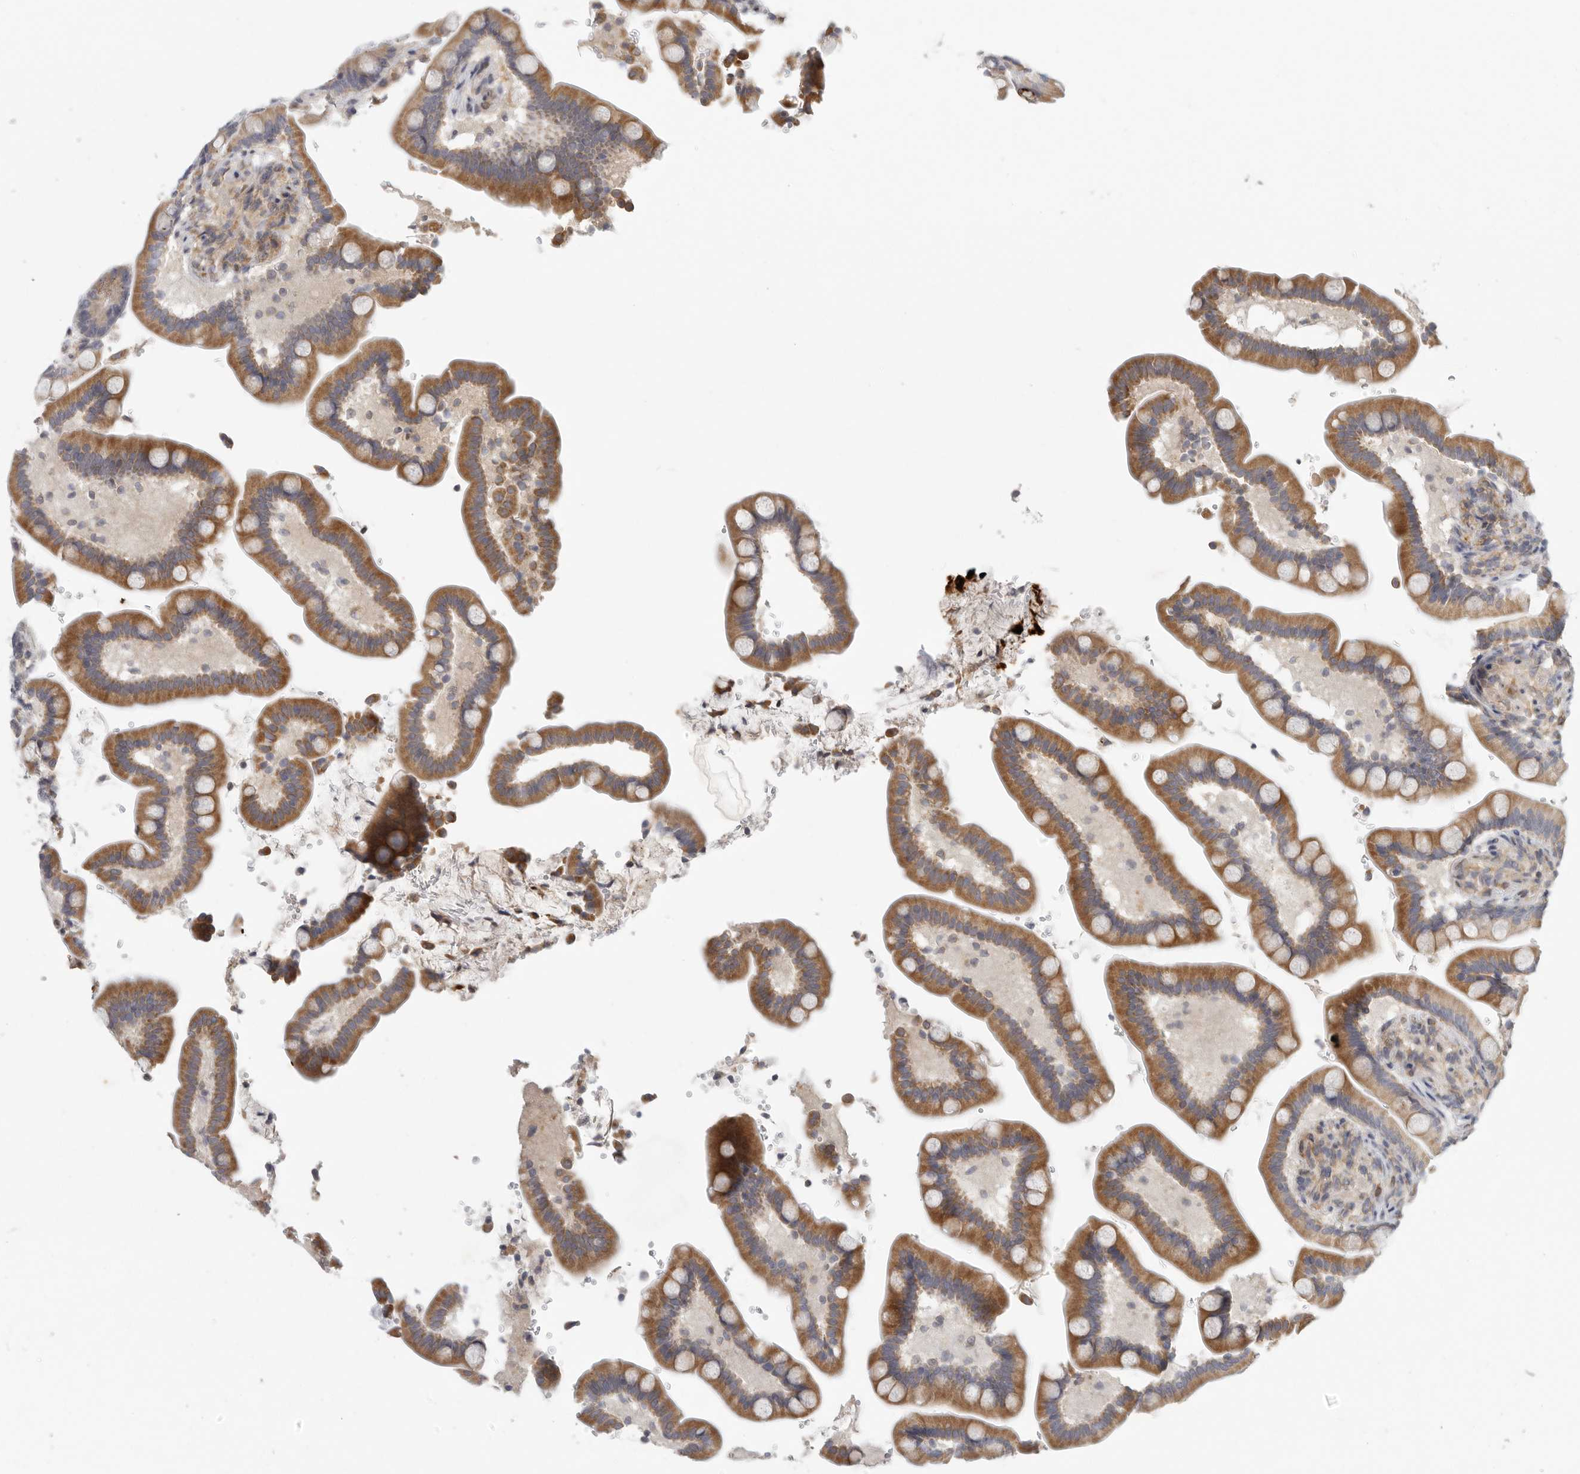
{"staining": {"intensity": "moderate", "quantity": "25%-75%", "location": "cytoplasmic/membranous"}, "tissue": "colon", "cell_type": "Endothelial cells", "image_type": "normal", "snomed": [{"axis": "morphology", "description": "Normal tissue, NOS"}, {"axis": "topography", "description": "Smooth muscle"}, {"axis": "topography", "description": "Colon"}], "caption": "IHC micrograph of benign colon stained for a protein (brown), which reveals medium levels of moderate cytoplasmic/membranous positivity in approximately 25%-75% of endothelial cells.", "gene": "BCAP29", "patient": {"sex": "male", "age": 73}}